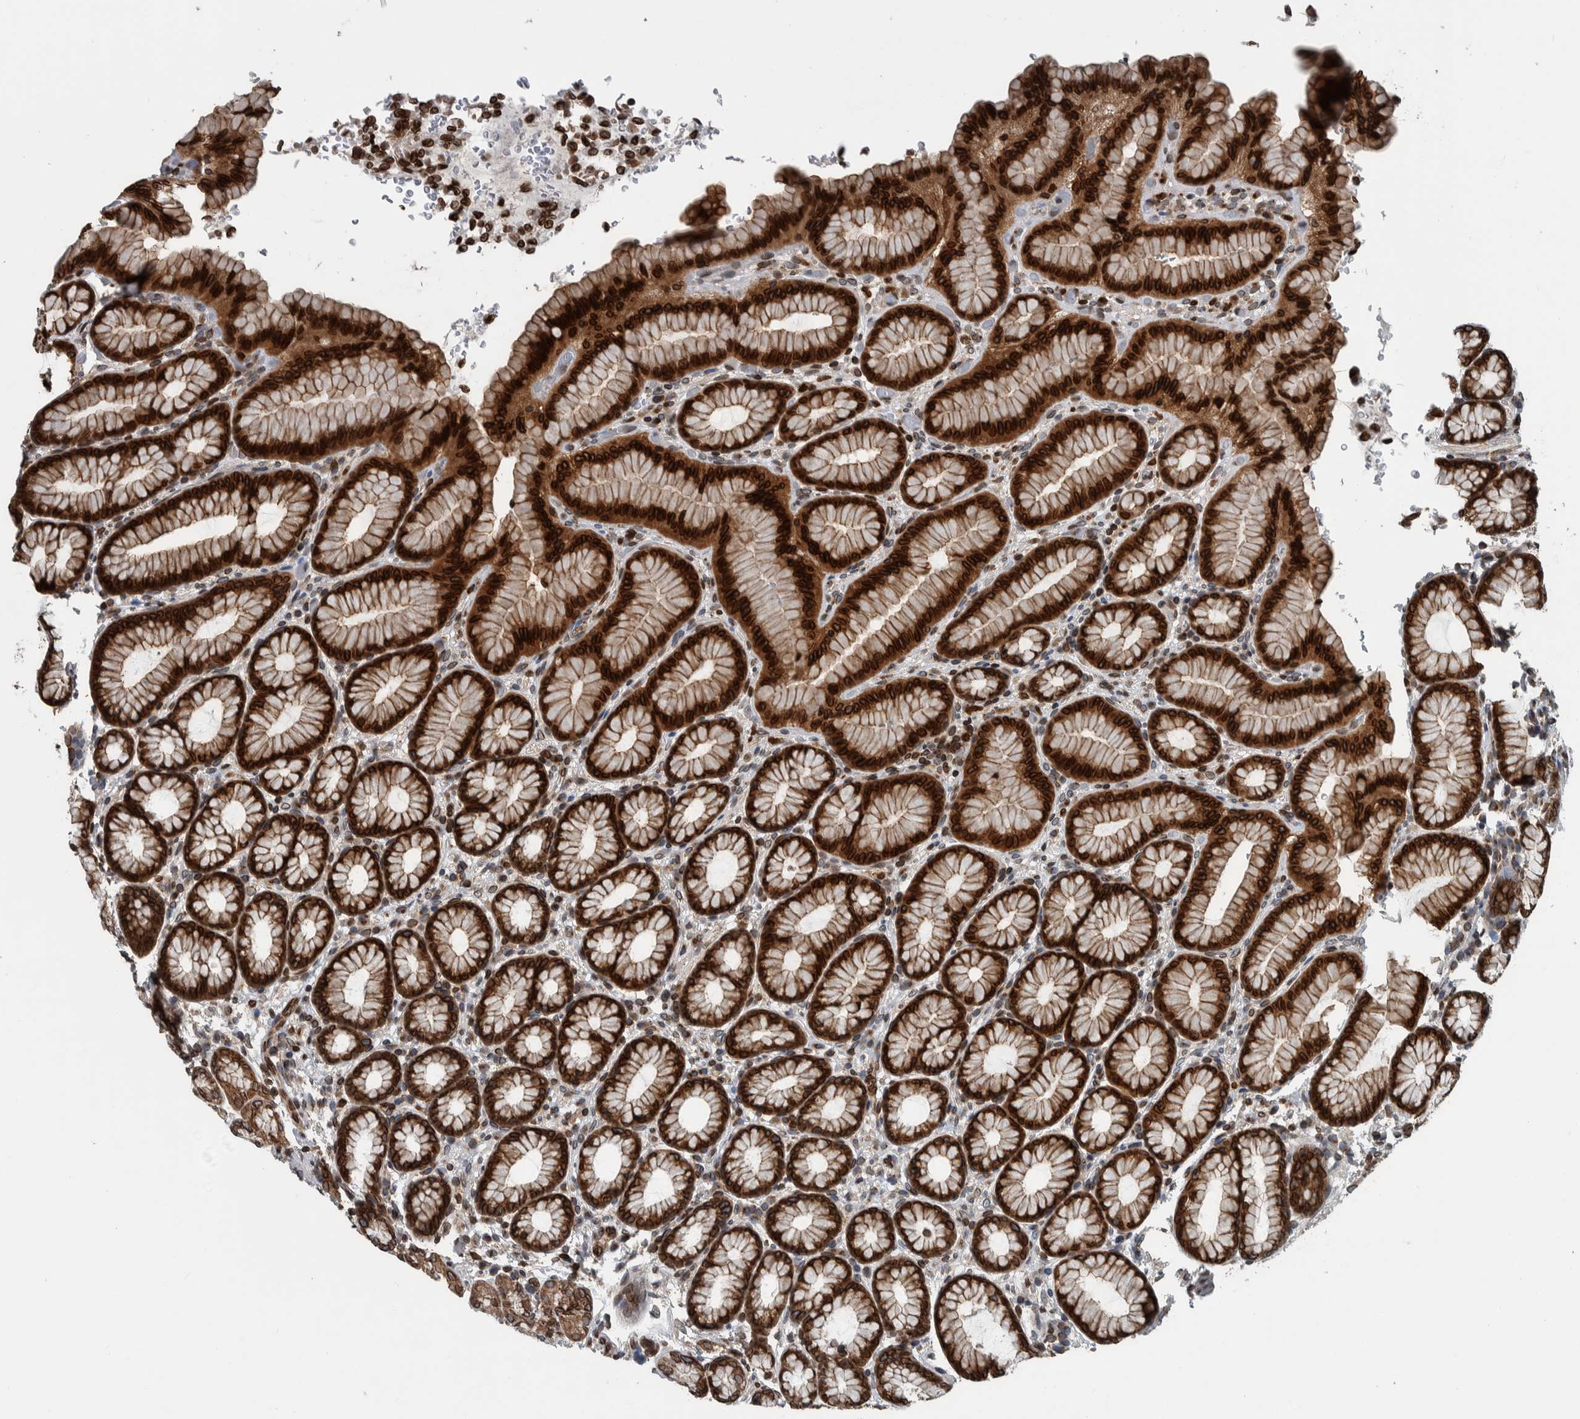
{"staining": {"intensity": "strong", "quantity": "25%-75%", "location": "cytoplasmic/membranous,nuclear"}, "tissue": "stomach", "cell_type": "Glandular cells", "image_type": "normal", "snomed": [{"axis": "morphology", "description": "Normal tissue, NOS"}, {"axis": "topography", "description": "Stomach"}], "caption": "A high-resolution micrograph shows immunohistochemistry (IHC) staining of normal stomach, which exhibits strong cytoplasmic/membranous,nuclear staining in approximately 25%-75% of glandular cells. (DAB (3,3'-diaminobenzidine) IHC, brown staining for protein, blue staining for nuclei).", "gene": "FAM135B", "patient": {"sex": "male", "age": 42}}